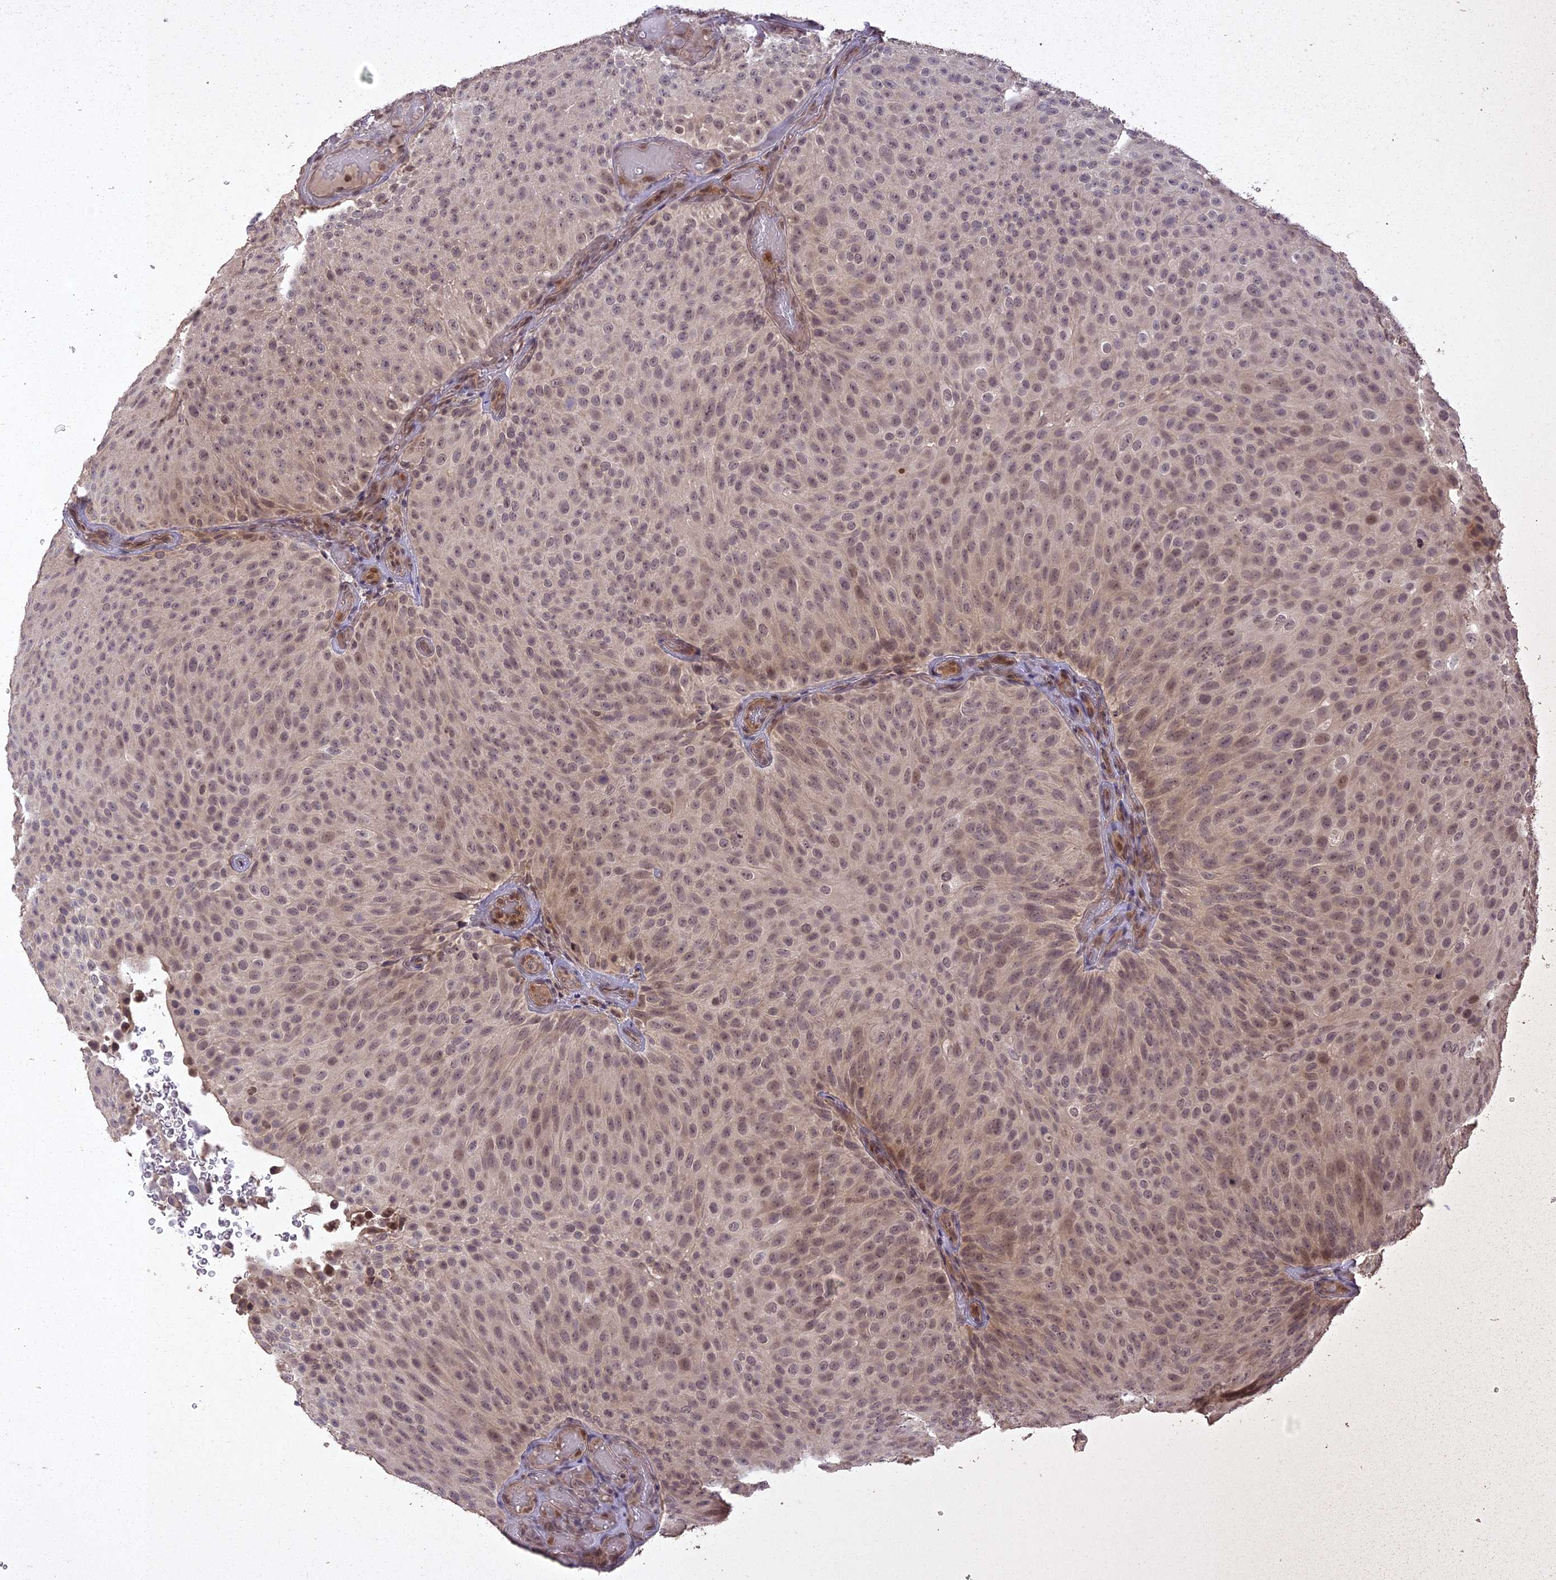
{"staining": {"intensity": "weak", "quantity": "<25%", "location": "nuclear"}, "tissue": "urothelial cancer", "cell_type": "Tumor cells", "image_type": "cancer", "snomed": [{"axis": "morphology", "description": "Urothelial carcinoma, Low grade"}, {"axis": "topography", "description": "Urinary bladder"}], "caption": "Tumor cells are negative for brown protein staining in low-grade urothelial carcinoma.", "gene": "LIN37", "patient": {"sex": "male", "age": 78}}